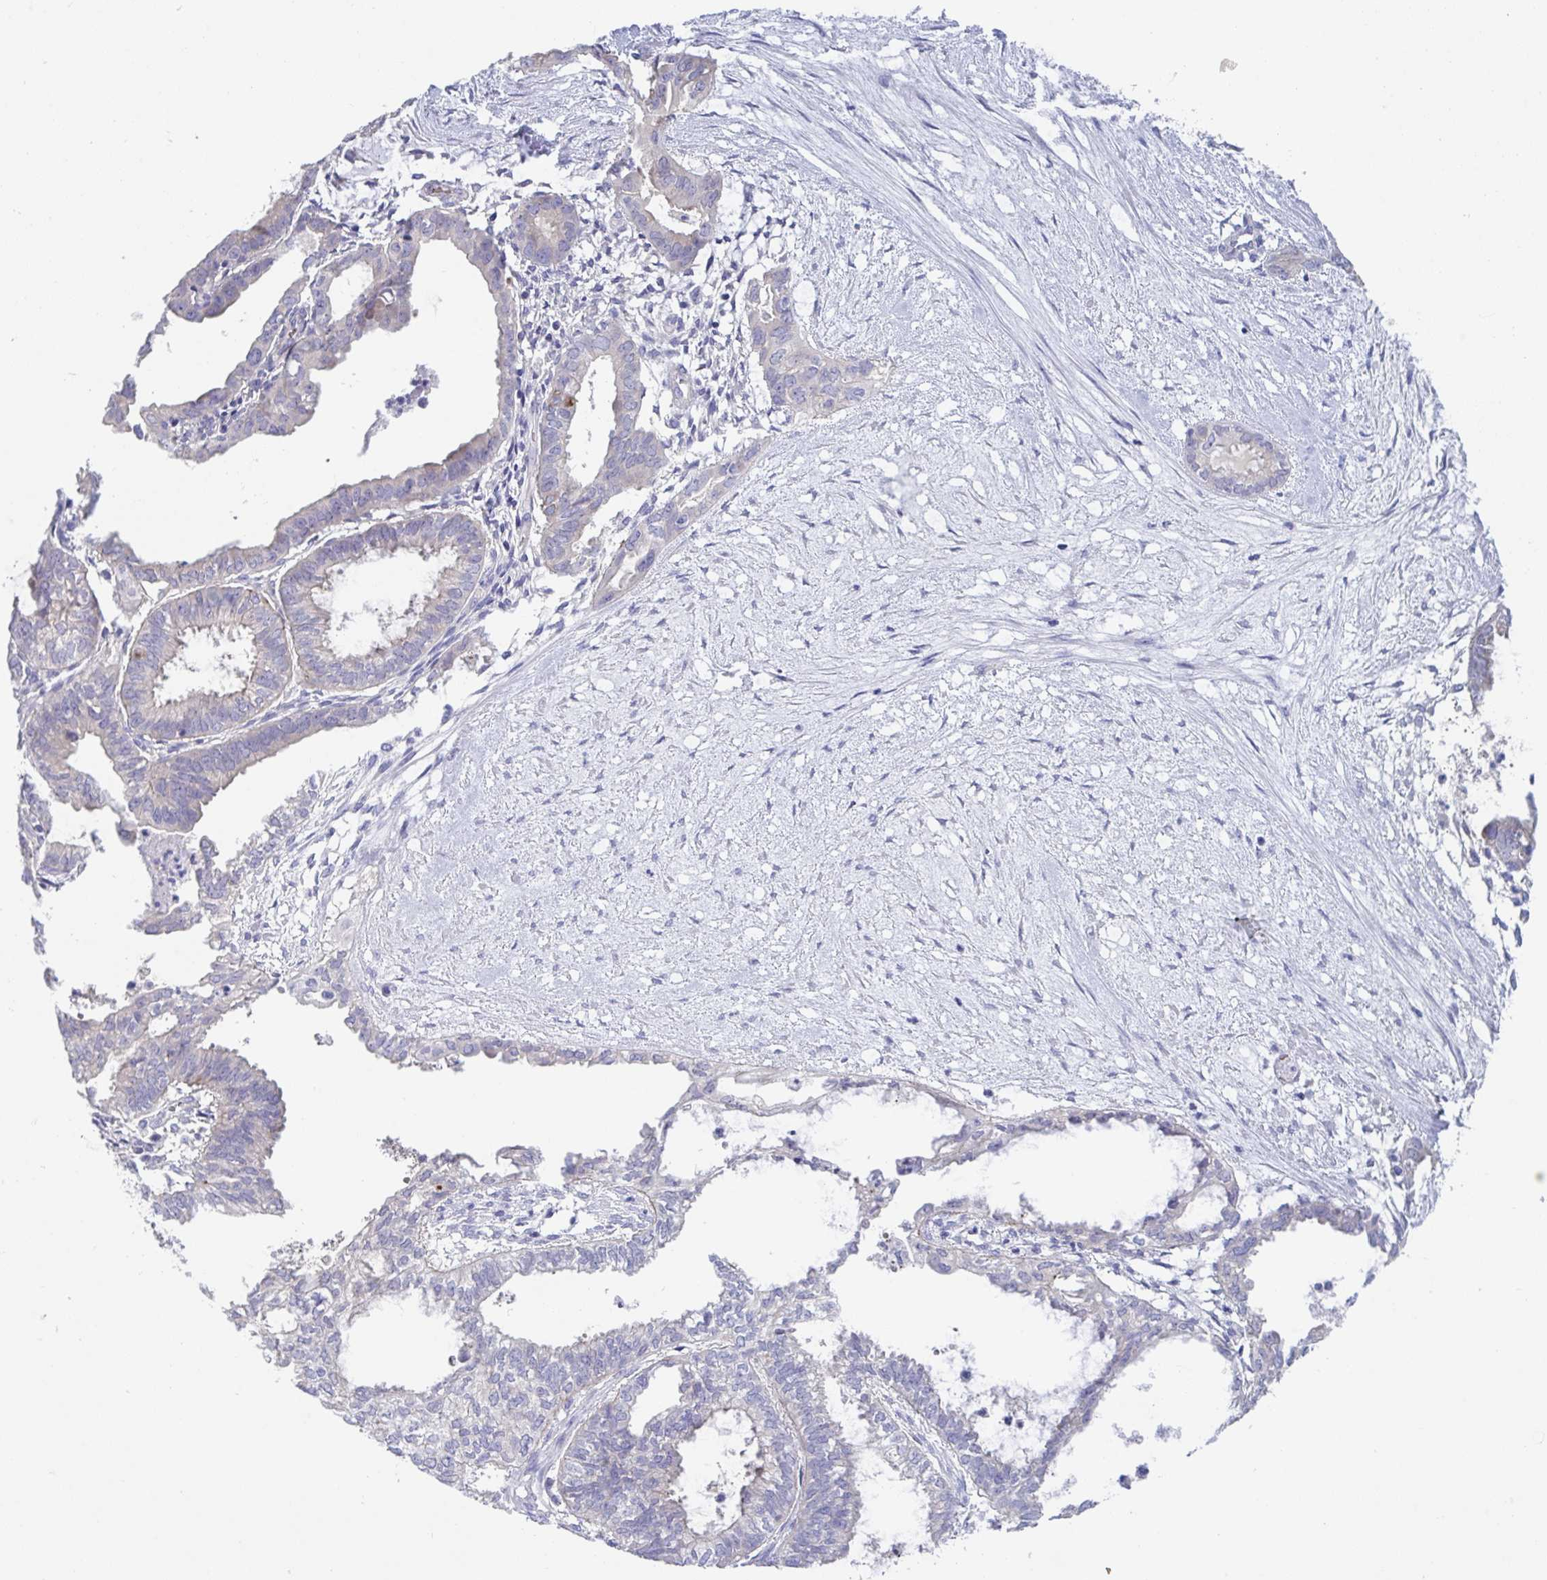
{"staining": {"intensity": "negative", "quantity": "none", "location": "none"}, "tissue": "ovarian cancer", "cell_type": "Tumor cells", "image_type": "cancer", "snomed": [{"axis": "morphology", "description": "Carcinoma, endometroid"}, {"axis": "topography", "description": "Ovary"}], "caption": "IHC photomicrograph of neoplastic tissue: ovarian cancer (endometroid carcinoma) stained with DAB displays no significant protein expression in tumor cells.", "gene": "TTC30B", "patient": {"sex": "female", "age": 64}}